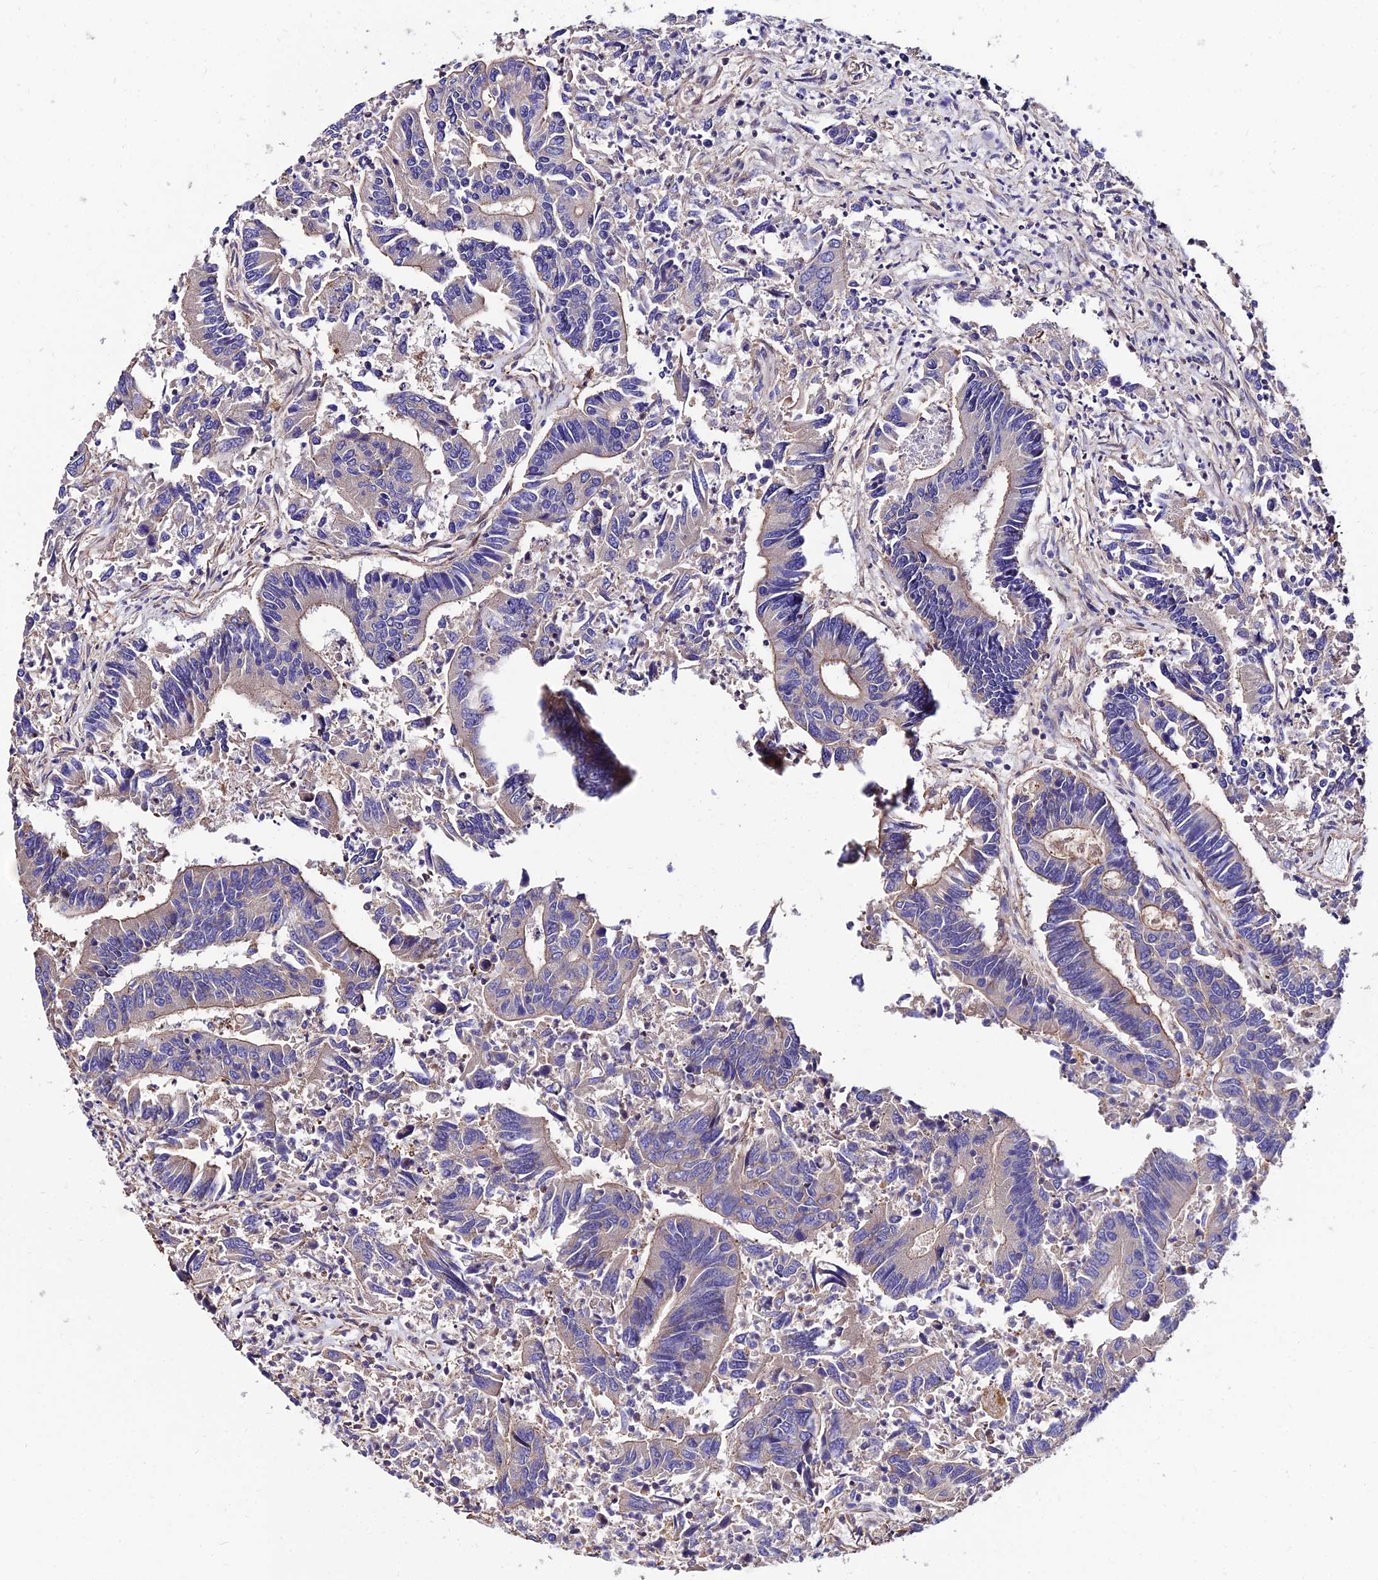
{"staining": {"intensity": "moderate", "quantity": "<25%", "location": "cytoplasmic/membranous"}, "tissue": "colorectal cancer", "cell_type": "Tumor cells", "image_type": "cancer", "snomed": [{"axis": "morphology", "description": "Adenocarcinoma, NOS"}, {"axis": "topography", "description": "Colon"}], "caption": "A low amount of moderate cytoplasmic/membranous staining is present in about <25% of tumor cells in colorectal cancer tissue.", "gene": "CALM2", "patient": {"sex": "female", "age": 67}}